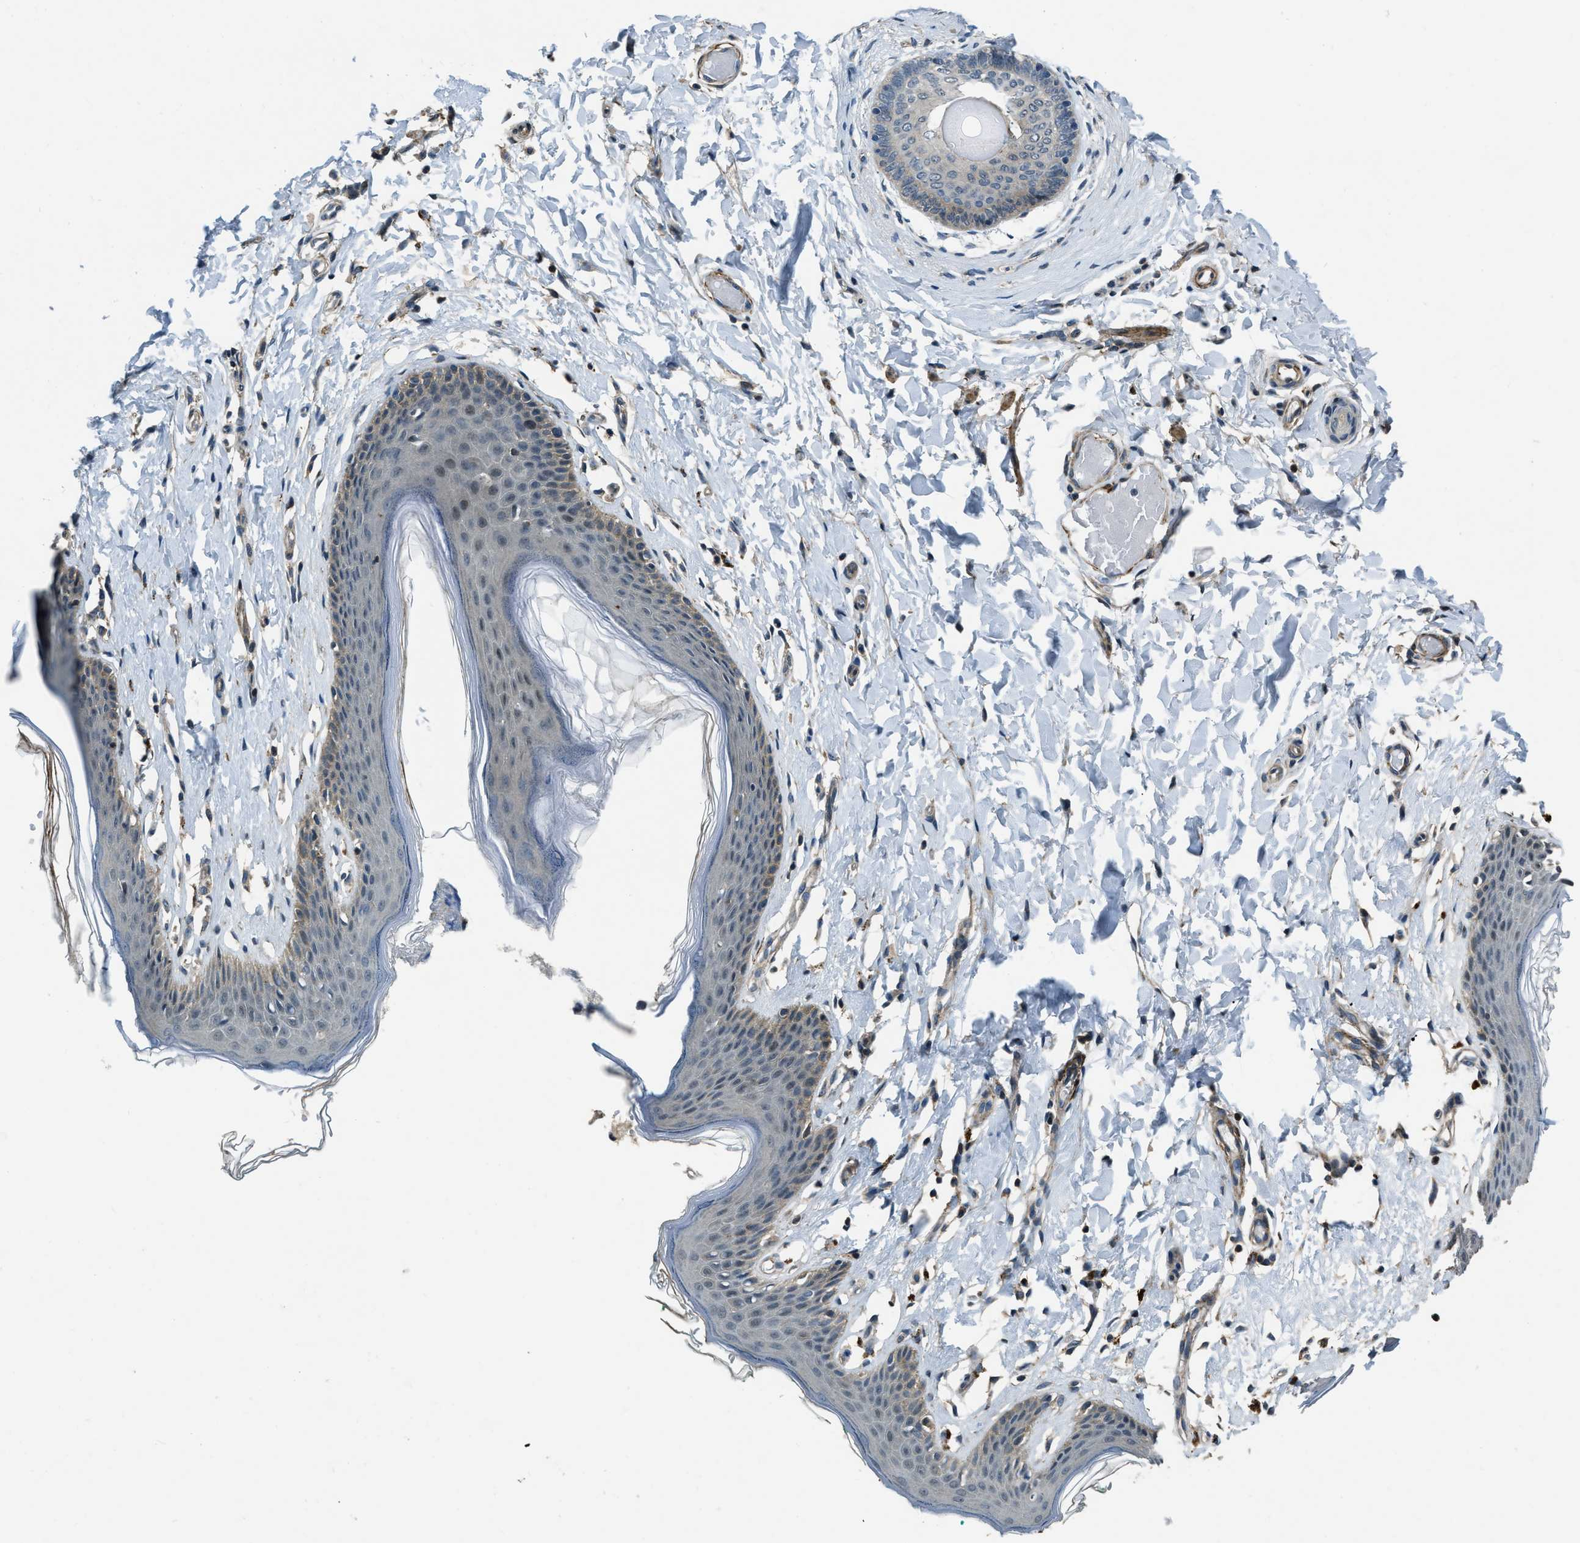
{"staining": {"intensity": "moderate", "quantity": "25%-75%", "location": "cytoplasmic/membranous,nuclear"}, "tissue": "skin", "cell_type": "Epidermal cells", "image_type": "normal", "snomed": [{"axis": "morphology", "description": "Normal tissue, NOS"}, {"axis": "topography", "description": "Vulva"}], "caption": "The image exhibits a brown stain indicating the presence of a protein in the cytoplasmic/membranous,nuclear of epidermal cells in skin.", "gene": "NUDCD3", "patient": {"sex": "female", "age": 66}}